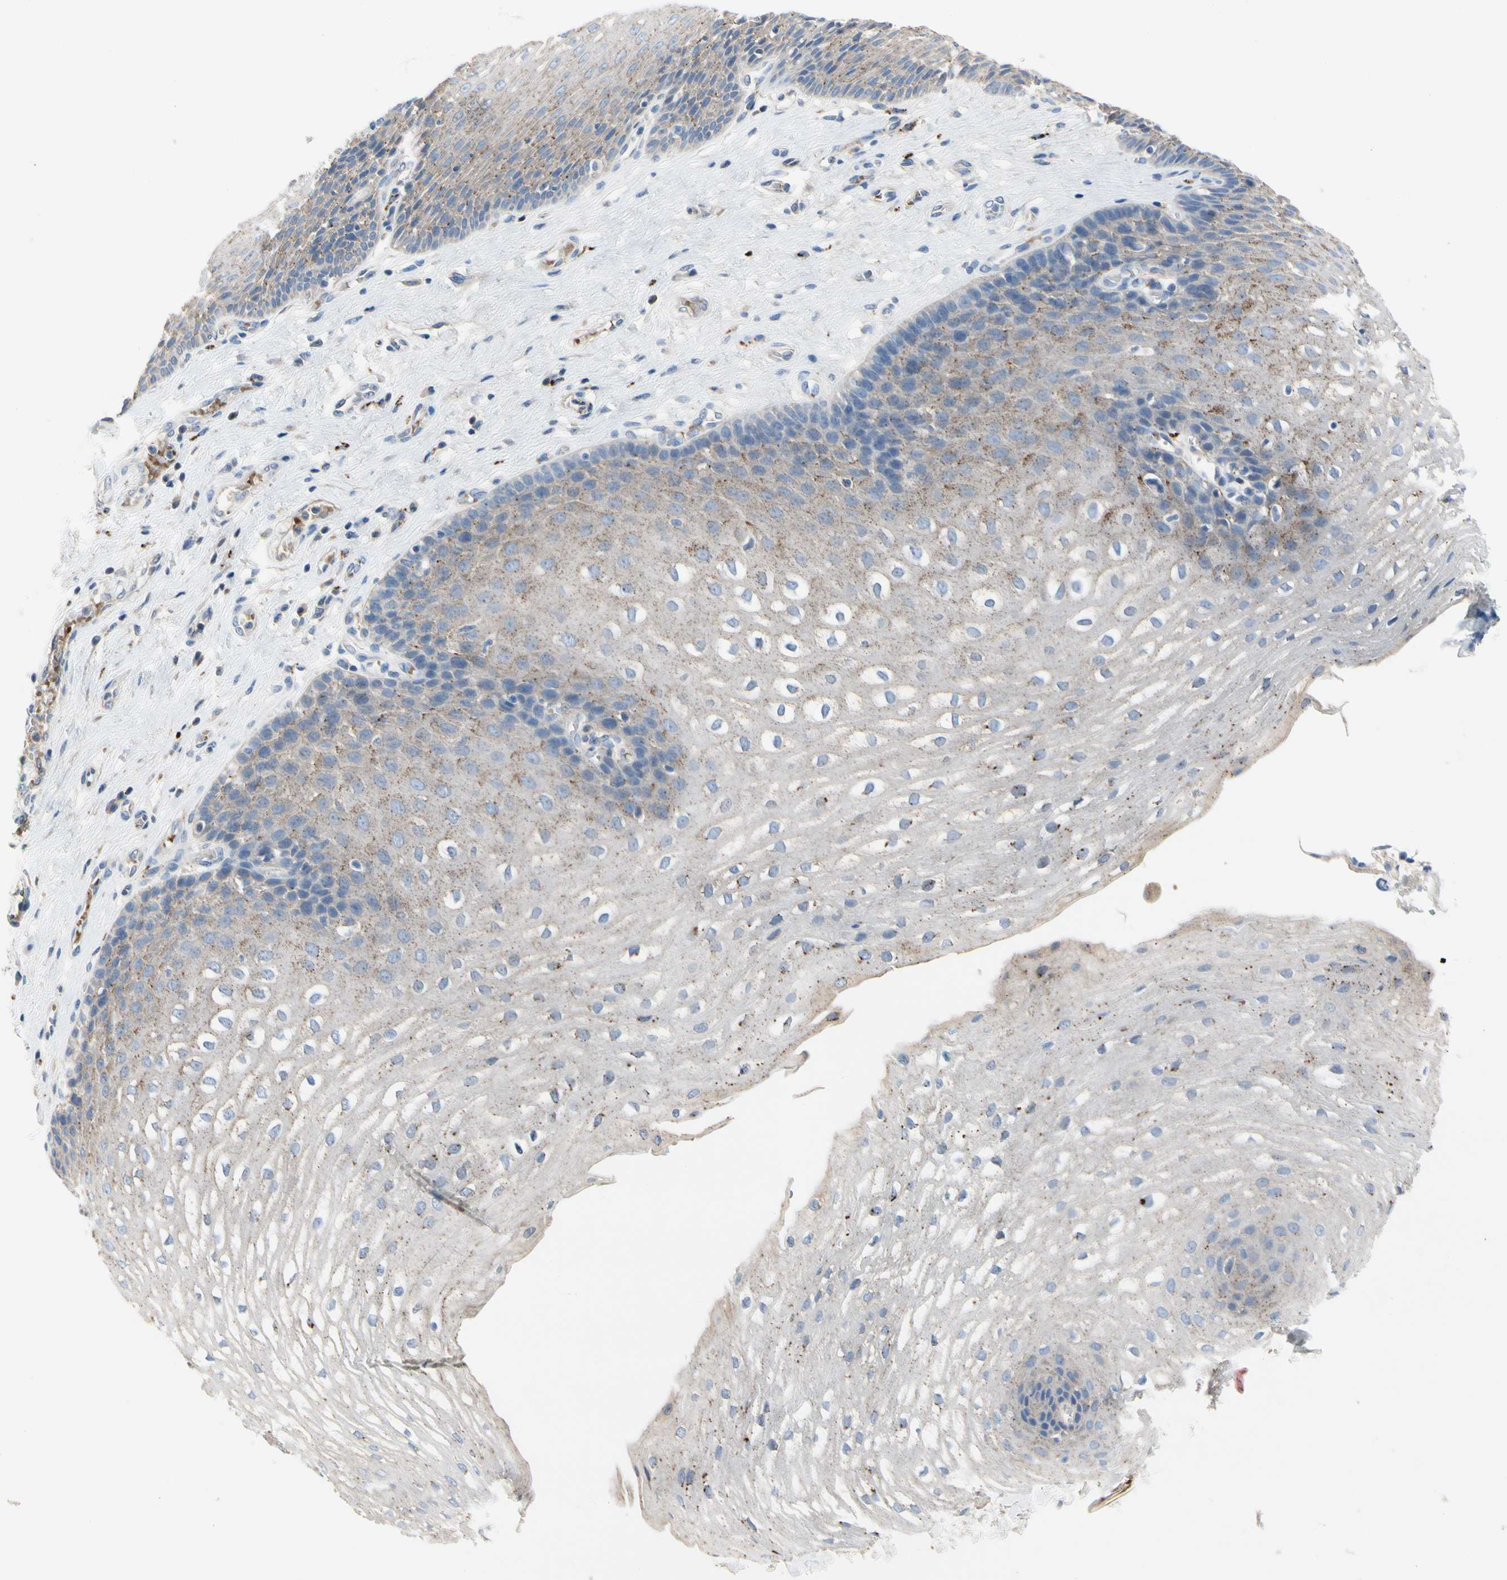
{"staining": {"intensity": "weak", "quantity": "25%-75%", "location": "cytoplasmic/membranous"}, "tissue": "esophagus", "cell_type": "Squamous epithelial cells", "image_type": "normal", "snomed": [{"axis": "morphology", "description": "Normal tissue, NOS"}, {"axis": "topography", "description": "Esophagus"}], "caption": "Brown immunohistochemical staining in benign esophagus shows weak cytoplasmic/membranous staining in approximately 25%-75% of squamous epithelial cells.", "gene": "RETSAT", "patient": {"sex": "male", "age": 48}}